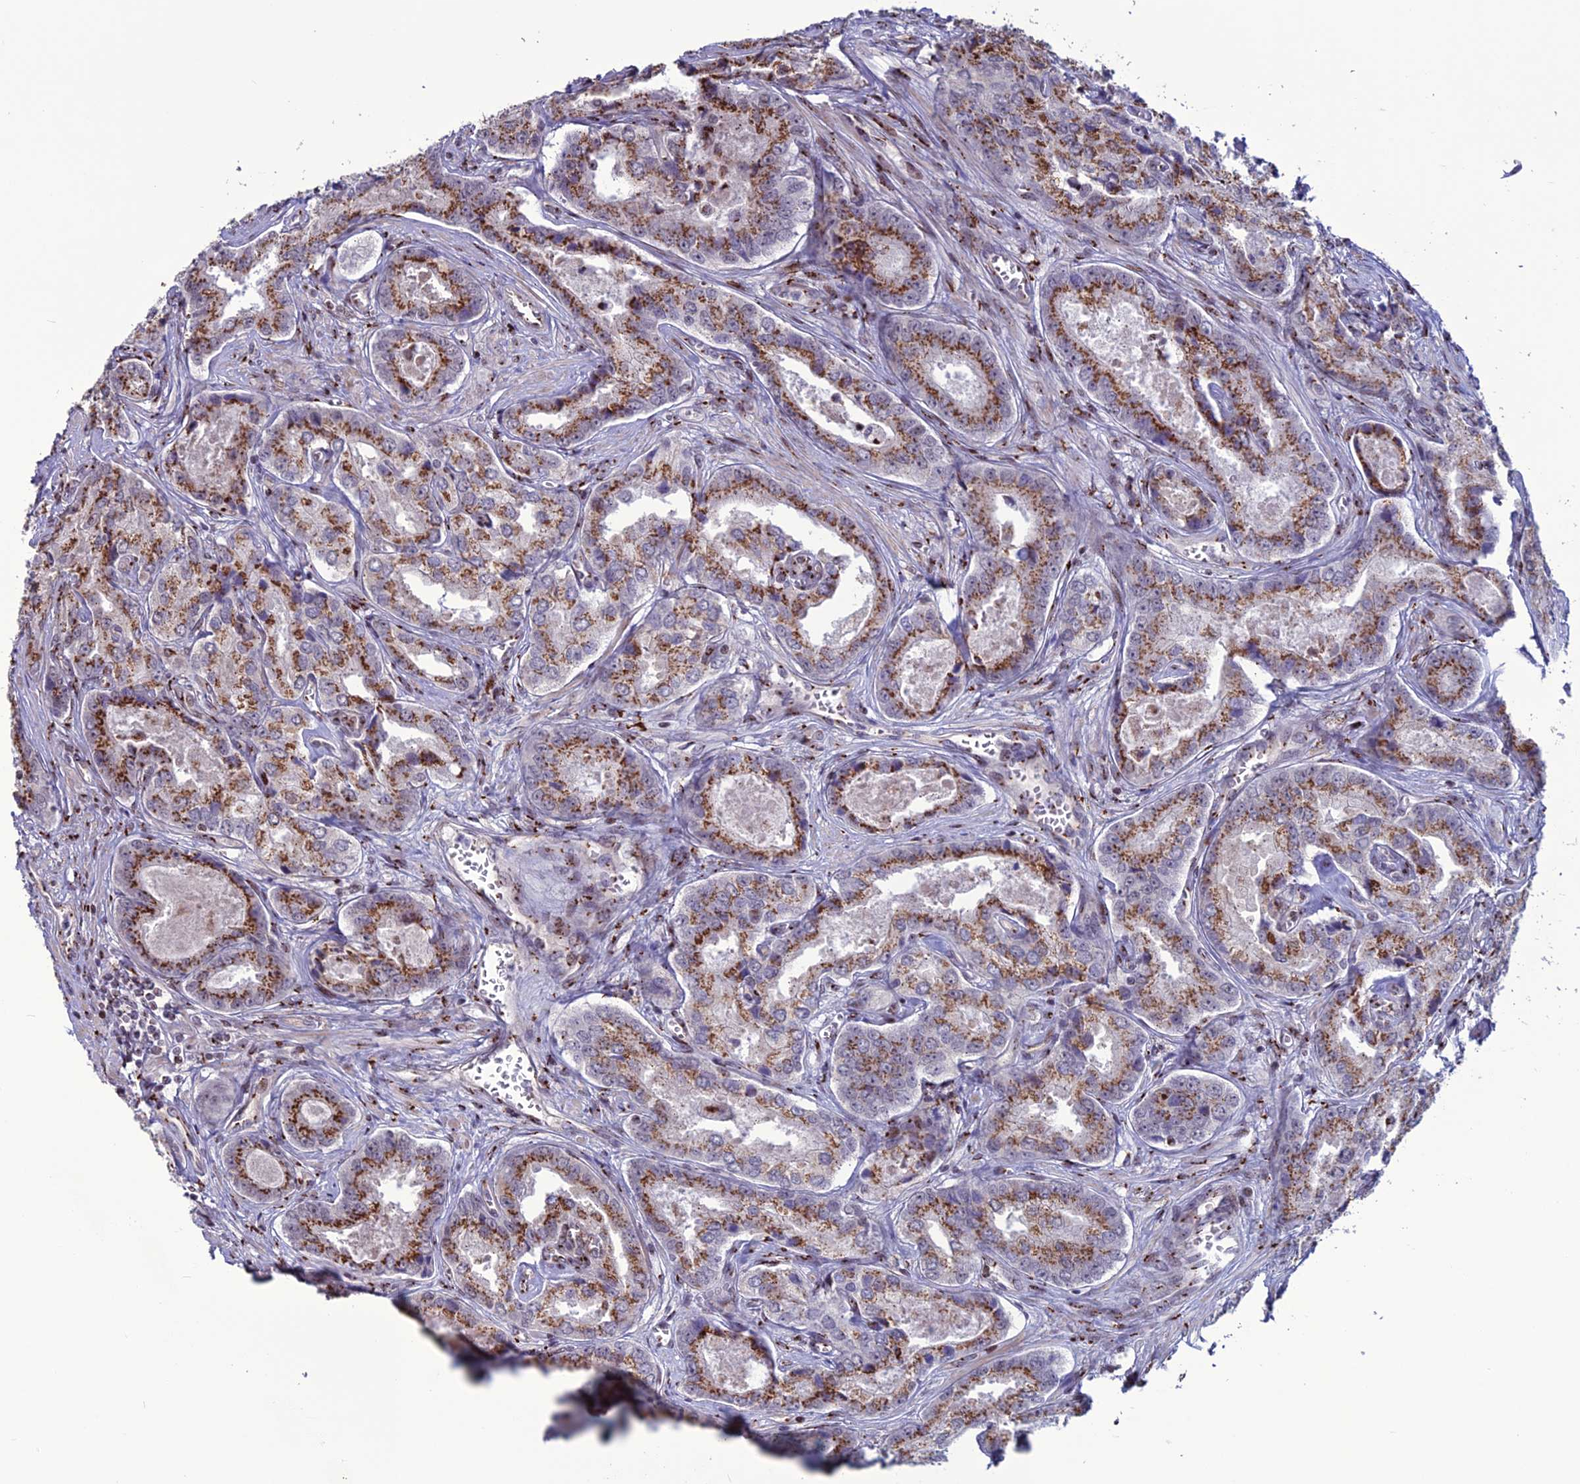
{"staining": {"intensity": "strong", "quantity": ">75%", "location": "cytoplasmic/membranous"}, "tissue": "prostate cancer", "cell_type": "Tumor cells", "image_type": "cancer", "snomed": [{"axis": "morphology", "description": "Adenocarcinoma, Low grade"}, {"axis": "topography", "description": "Prostate"}], "caption": "Brown immunohistochemical staining in low-grade adenocarcinoma (prostate) demonstrates strong cytoplasmic/membranous staining in about >75% of tumor cells. Using DAB (brown) and hematoxylin (blue) stains, captured at high magnification using brightfield microscopy.", "gene": "PLEKHA4", "patient": {"sex": "male", "age": 68}}